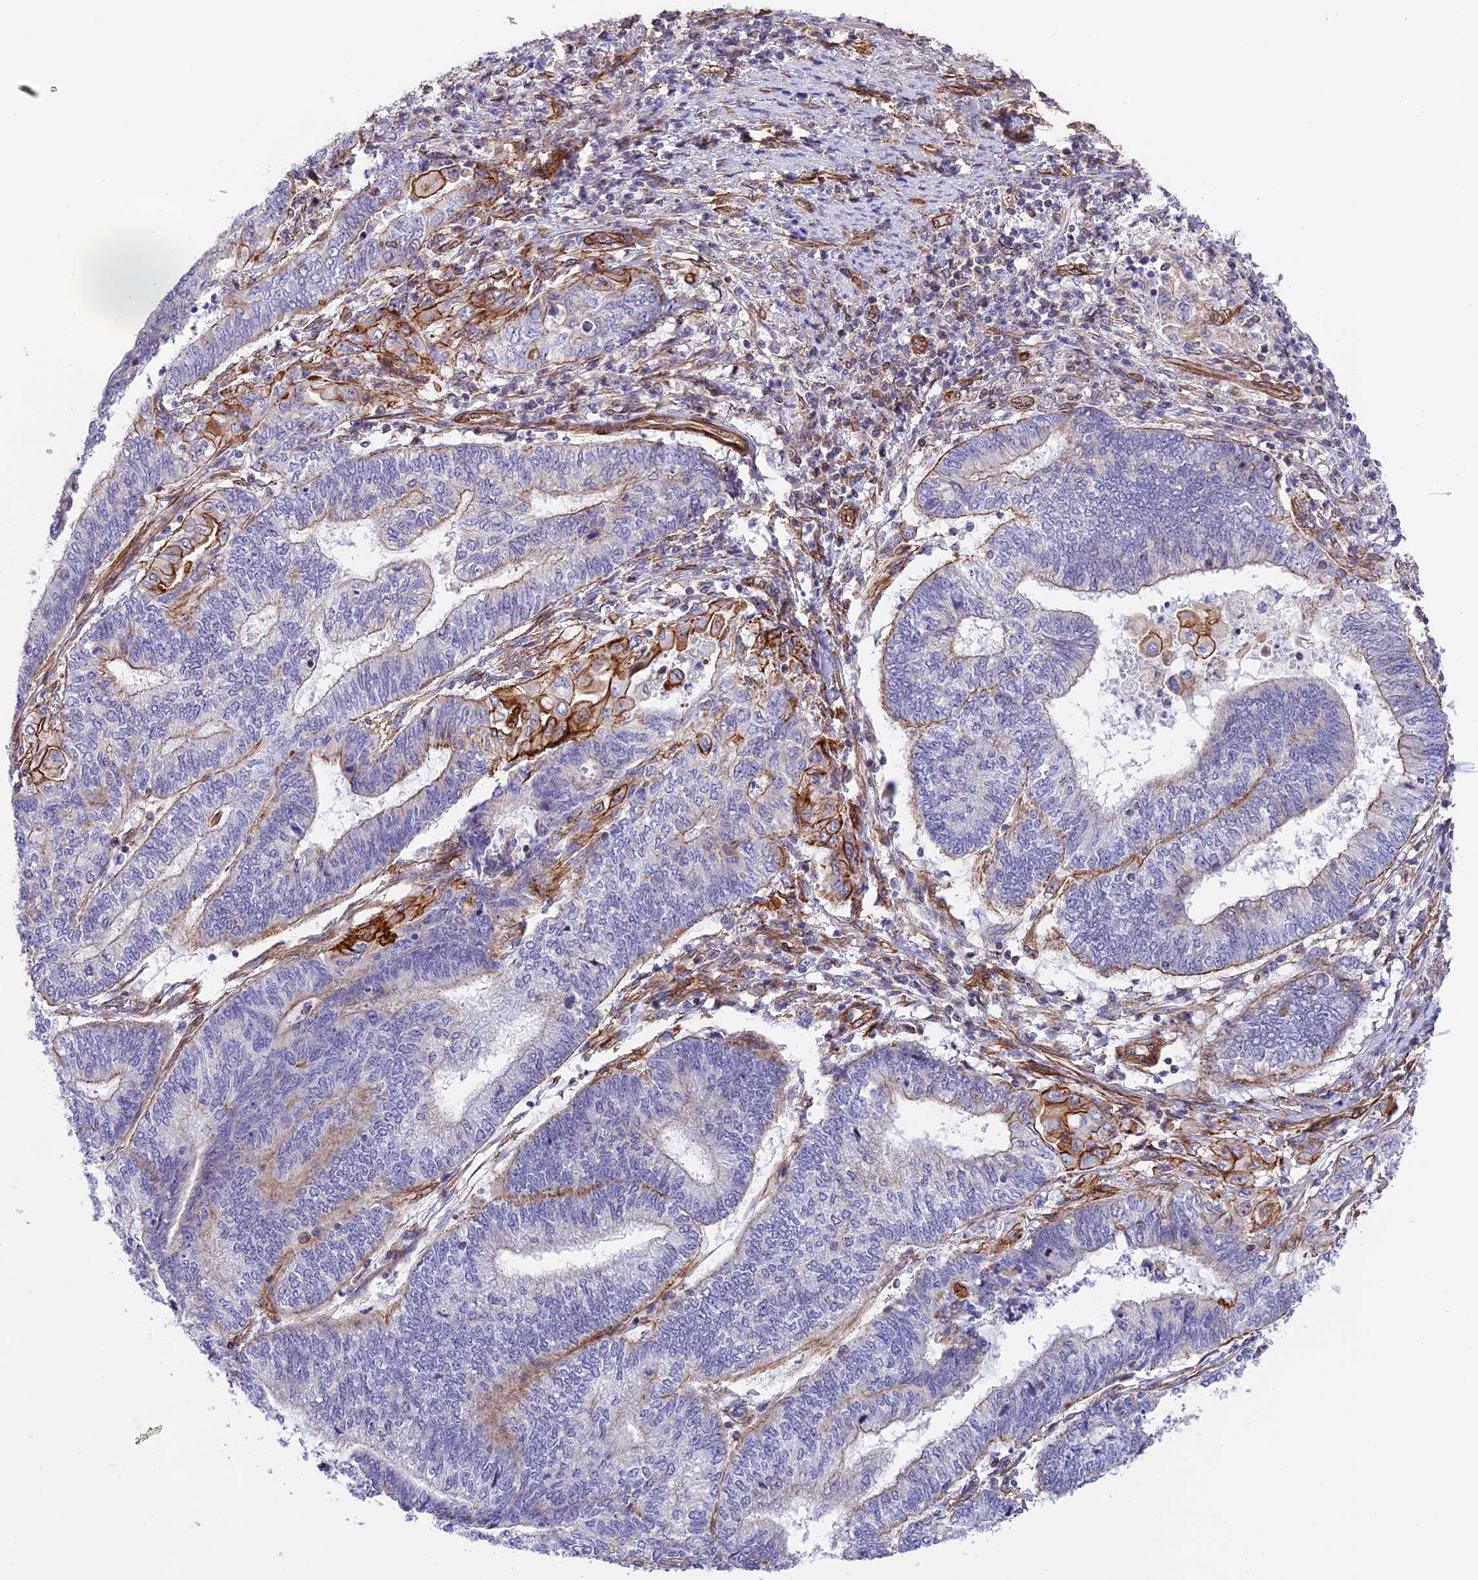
{"staining": {"intensity": "moderate", "quantity": "<25%", "location": "cytoplasmic/membranous"}, "tissue": "endometrial cancer", "cell_type": "Tumor cells", "image_type": "cancer", "snomed": [{"axis": "morphology", "description": "Adenocarcinoma, NOS"}, {"axis": "topography", "description": "Uterus"}, {"axis": "topography", "description": "Endometrium"}], "caption": "Human endometrial cancer (adenocarcinoma) stained with a brown dye exhibits moderate cytoplasmic/membranous positive staining in approximately <25% of tumor cells.", "gene": "R3HDM4", "patient": {"sex": "female", "age": 70}}